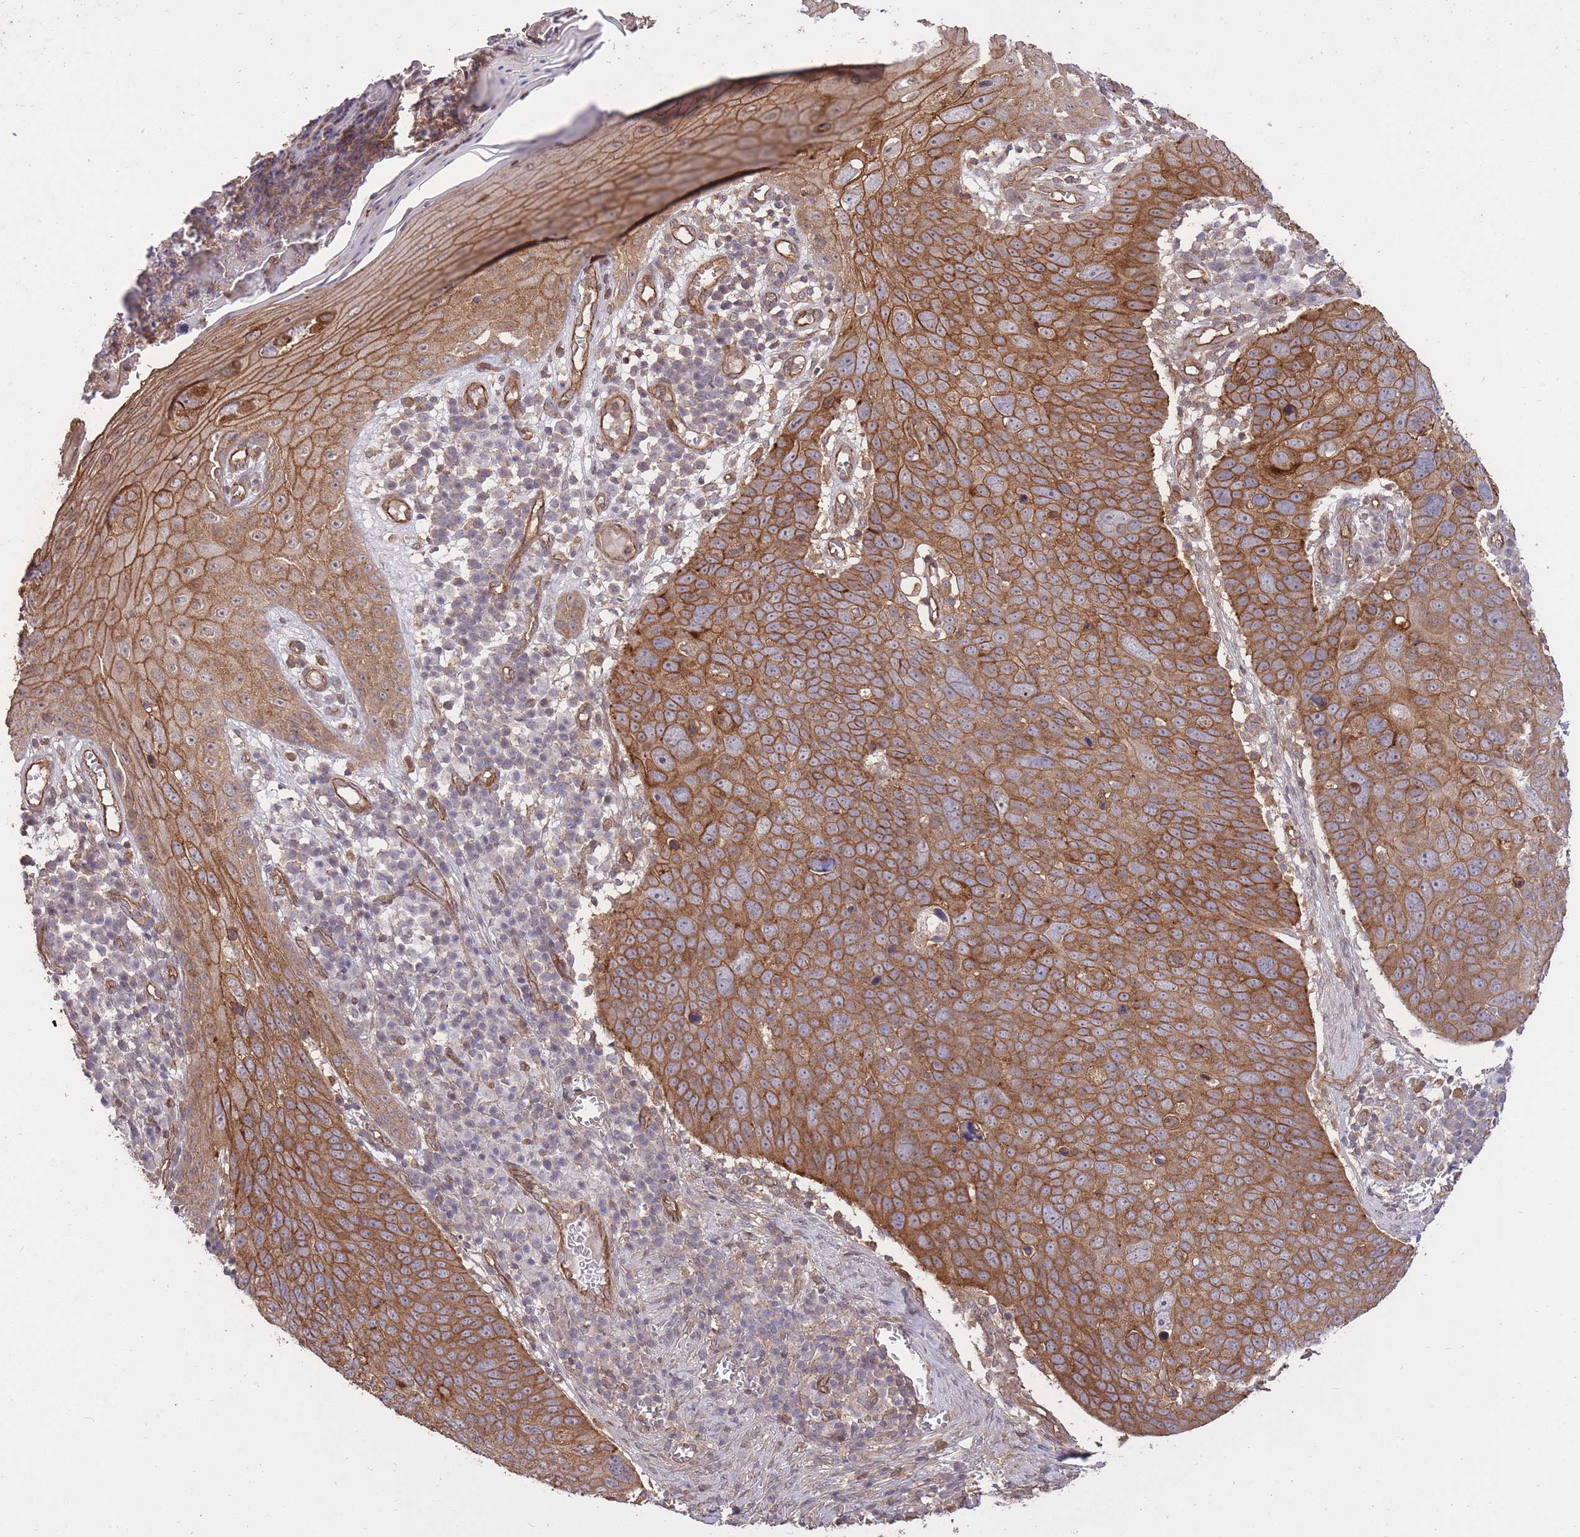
{"staining": {"intensity": "moderate", "quantity": ">75%", "location": "cytoplasmic/membranous"}, "tissue": "skin cancer", "cell_type": "Tumor cells", "image_type": "cancer", "snomed": [{"axis": "morphology", "description": "Squamous cell carcinoma, NOS"}, {"axis": "topography", "description": "Skin"}], "caption": "The micrograph displays immunohistochemical staining of skin squamous cell carcinoma. There is moderate cytoplasmic/membranous positivity is identified in about >75% of tumor cells.", "gene": "PLD1", "patient": {"sex": "male", "age": 71}}